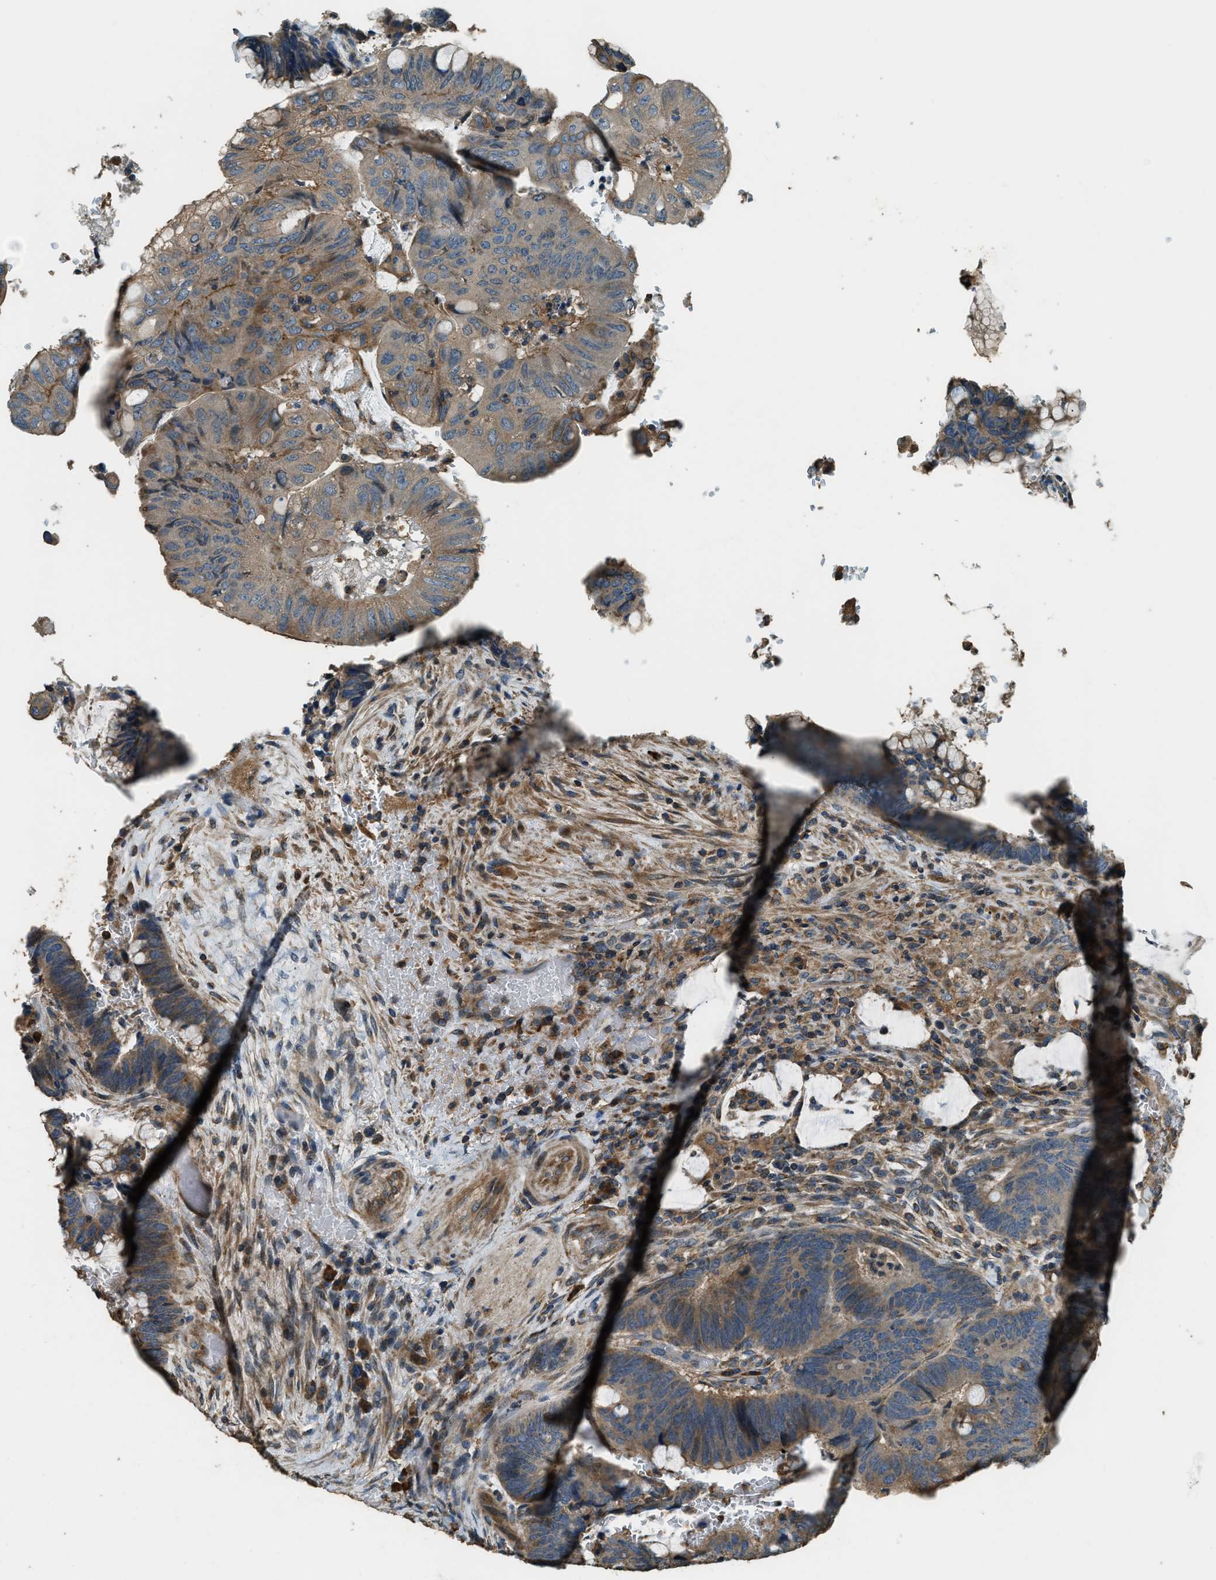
{"staining": {"intensity": "moderate", "quantity": ">75%", "location": "cytoplasmic/membranous"}, "tissue": "colorectal cancer", "cell_type": "Tumor cells", "image_type": "cancer", "snomed": [{"axis": "morphology", "description": "Normal tissue, NOS"}, {"axis": "morphology", "description": "Adenocarcinoma, NOS"}, {"axis": "topography", "description": "Rectum"}, {"axis": "topography", "description": "Peripheral nerve tissue"}], "caption": "A brown stain shows moderate cytoplasmic/membranous staining of a protein in colorectal cancer (adenocarcinoma) tumor cells.", "gene": "ERGIC1", "patient": {"sex": "male", "age": 92}}